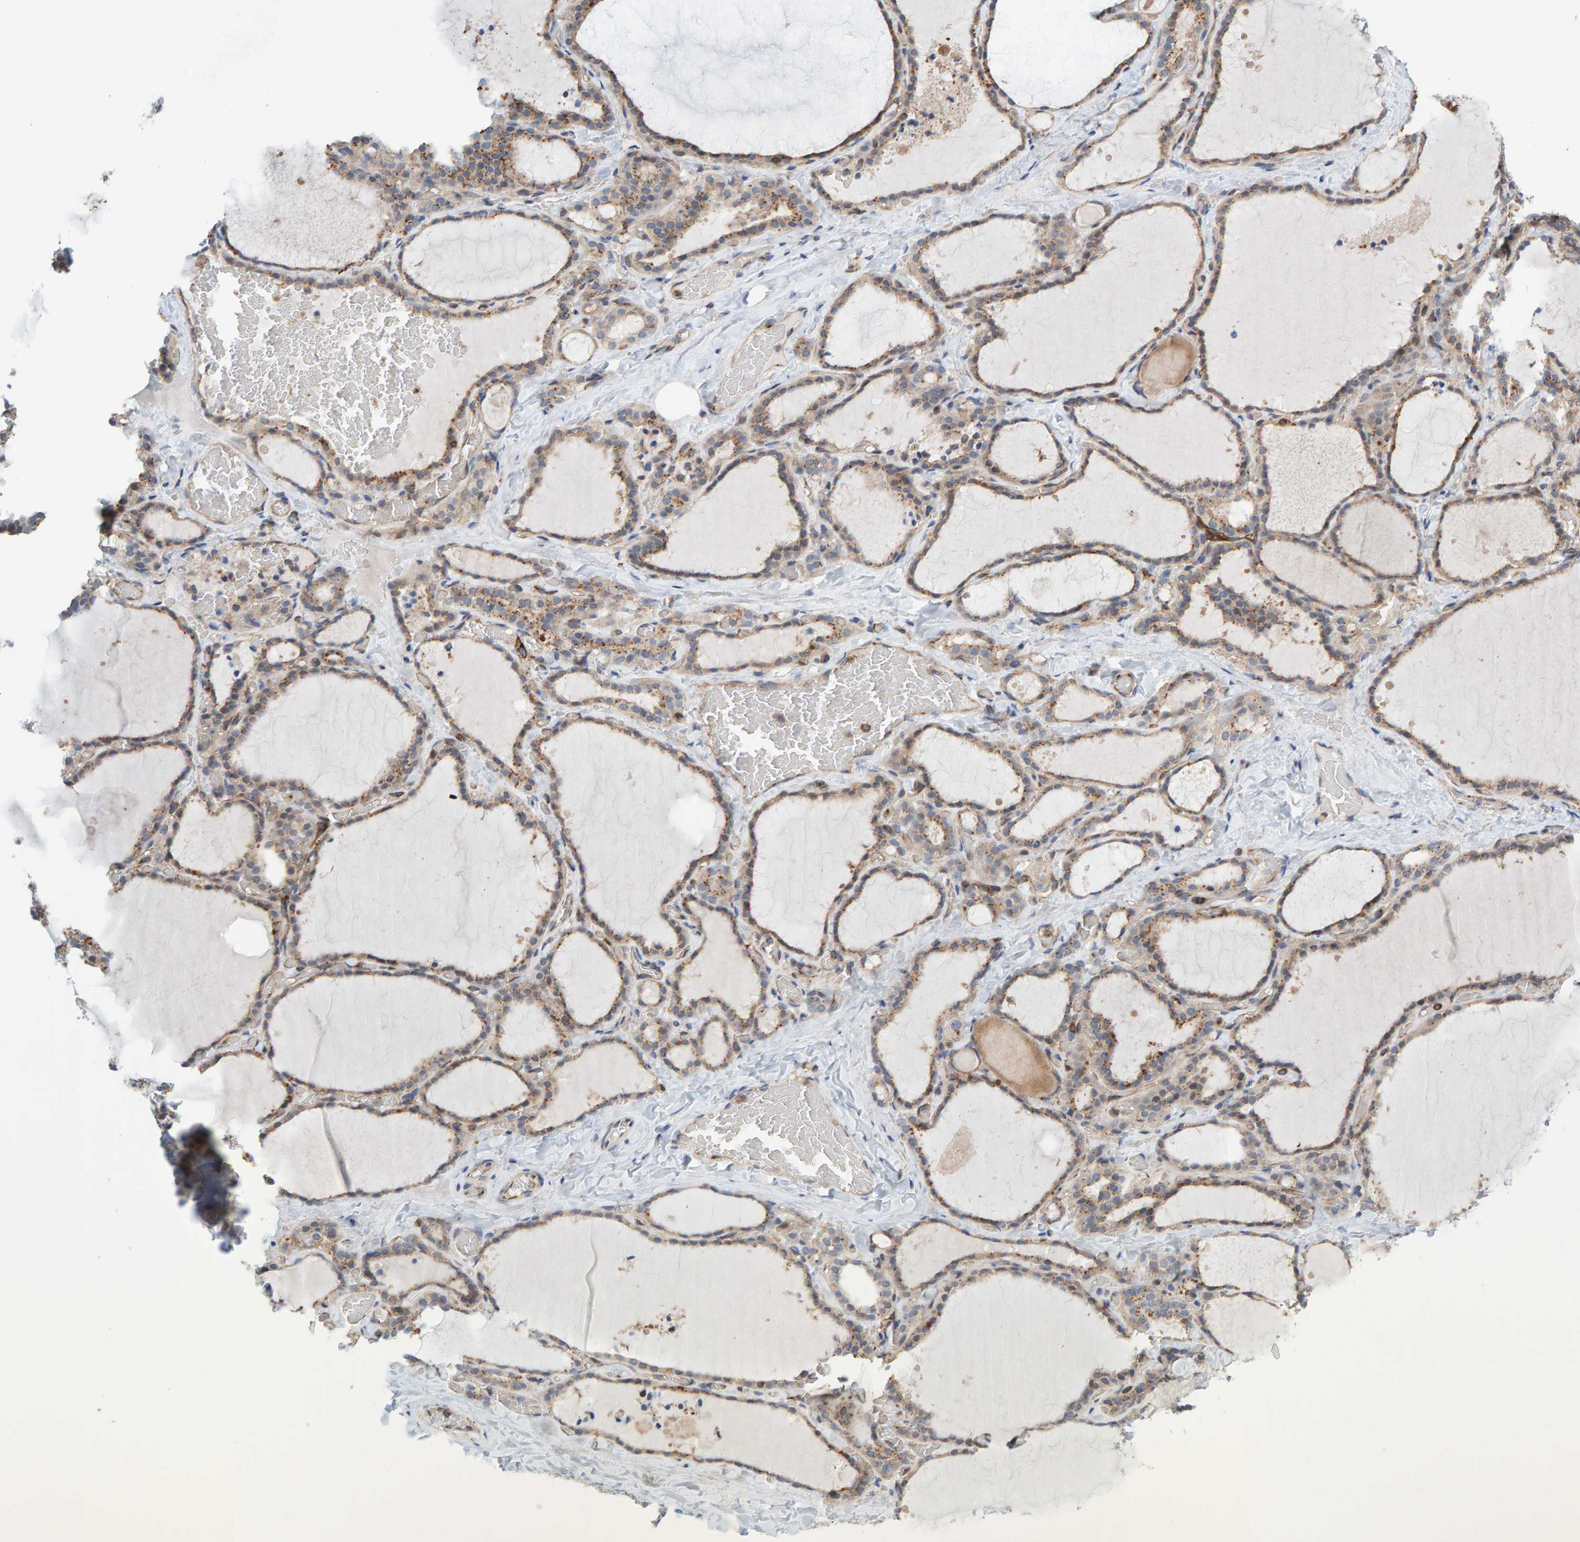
{"staining": {"intensity": "weak", "quantity": ">75%", "location": "cytoplasmic/membranous"}, "tissue": "thyroid gland", "cell_type": "Glandular cells", "image_type": "normal", "snomed": [{"axis": "morphology", "description": "Normal tissue, NOS"}, {"axis": "topography", "description": "Thyroid gland"}], "caption": "High-power microscopy captured an immunohistochemistry histopathology image of unremarkable thyroid gland, revealing weak cytoplasmic/membranous expression in approximately >75% of glandular cells.", "gene": "PRKD2", "patient": {"sex": "female", "age": 22}}